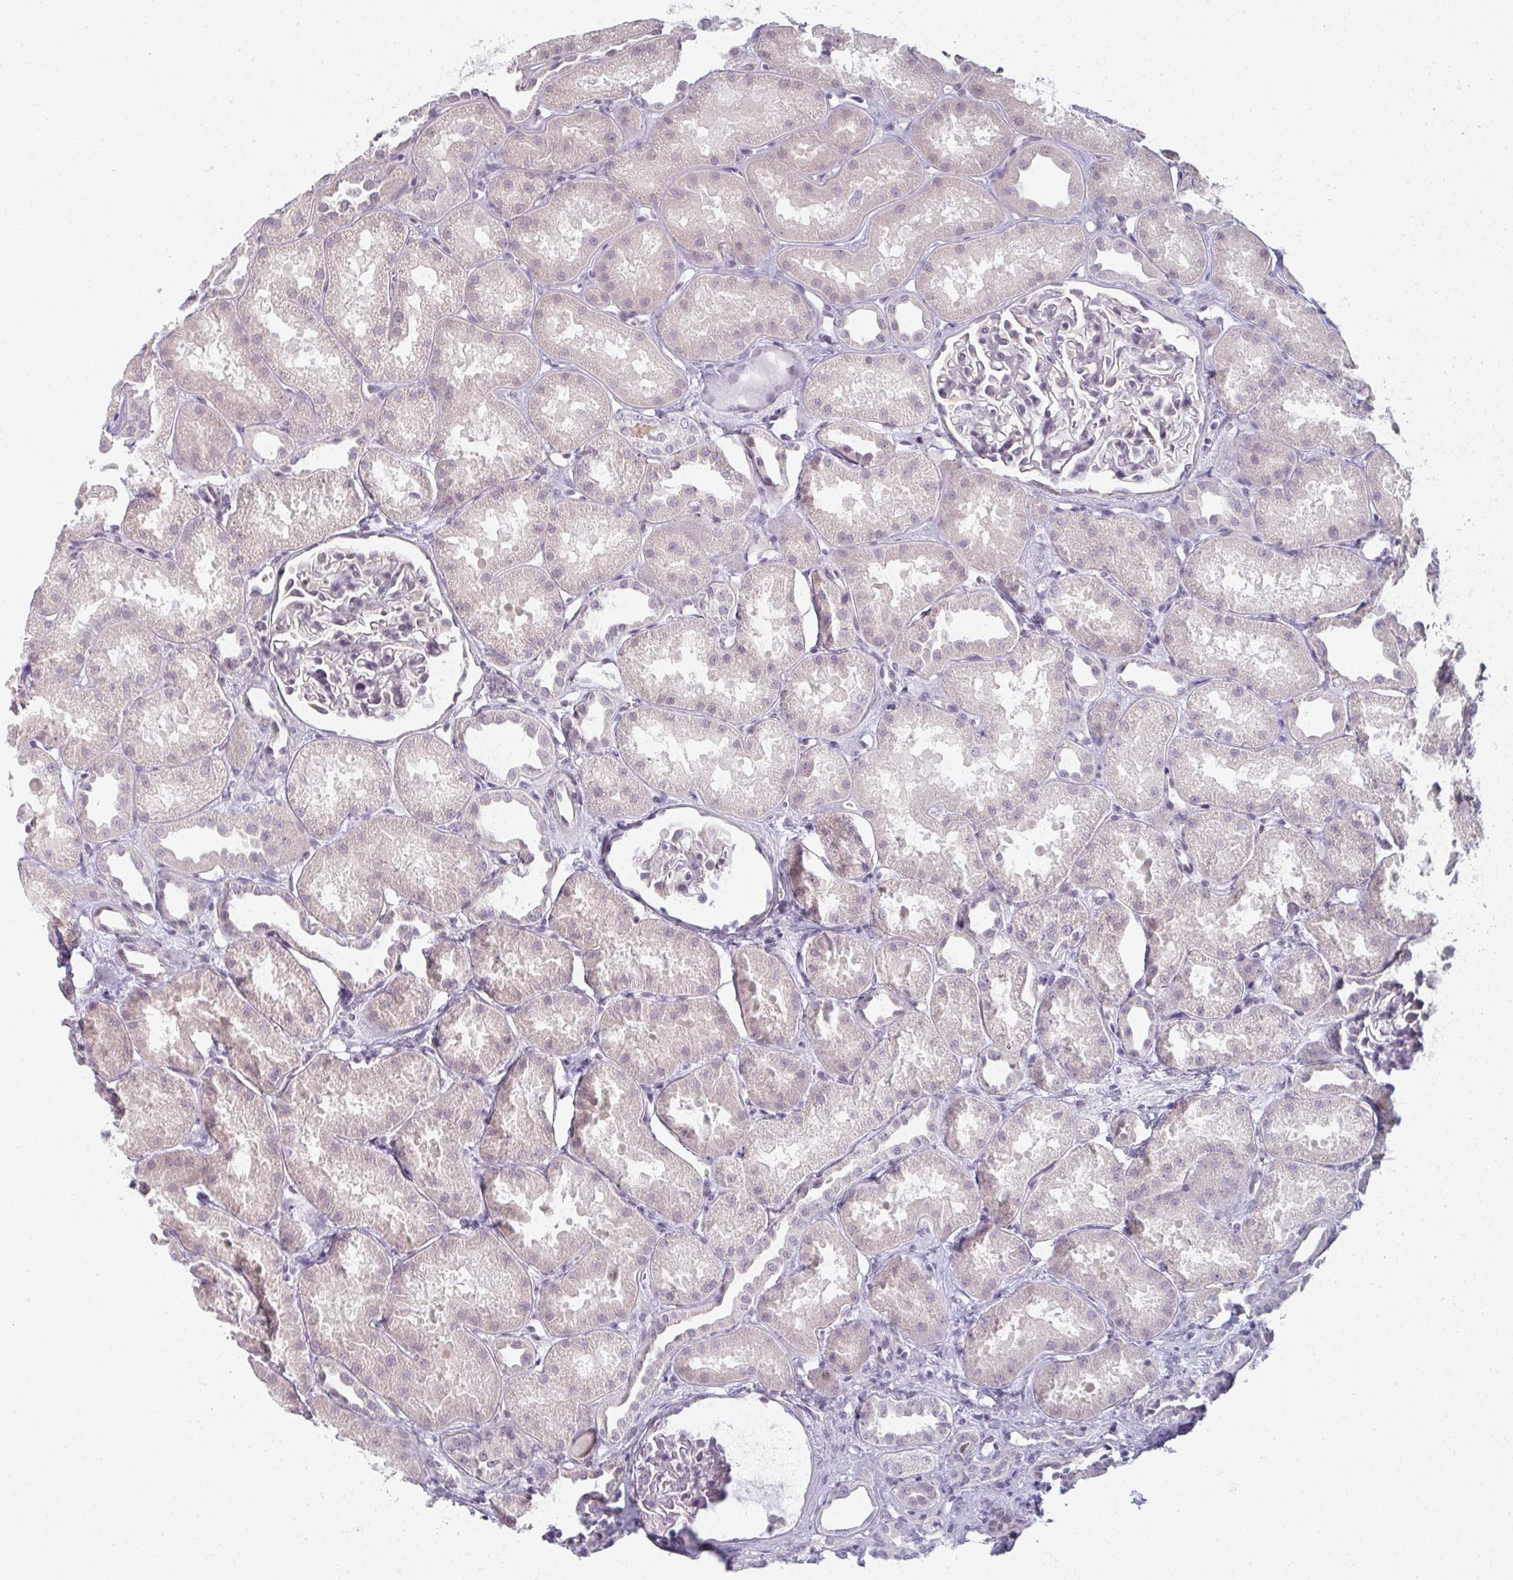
{"staining": {"intensity": "weak", "quantity": "<25%", "location": "nuclear"}, "tissue": "kidney", "cell_type": "Cells in glomeruli", "image_type": "normal", "snomed": [{"axis": "morphology", "description": "Normal tissue, NOS"}, {"axis": "topography", "description": "Kidney"}], "caption": "Protein analysis of unremarkable kidney reveals no significant positivity in cells in glomeruli.", "gene": "RBBP6", "patient": {"sex": "male", "age": 61}}